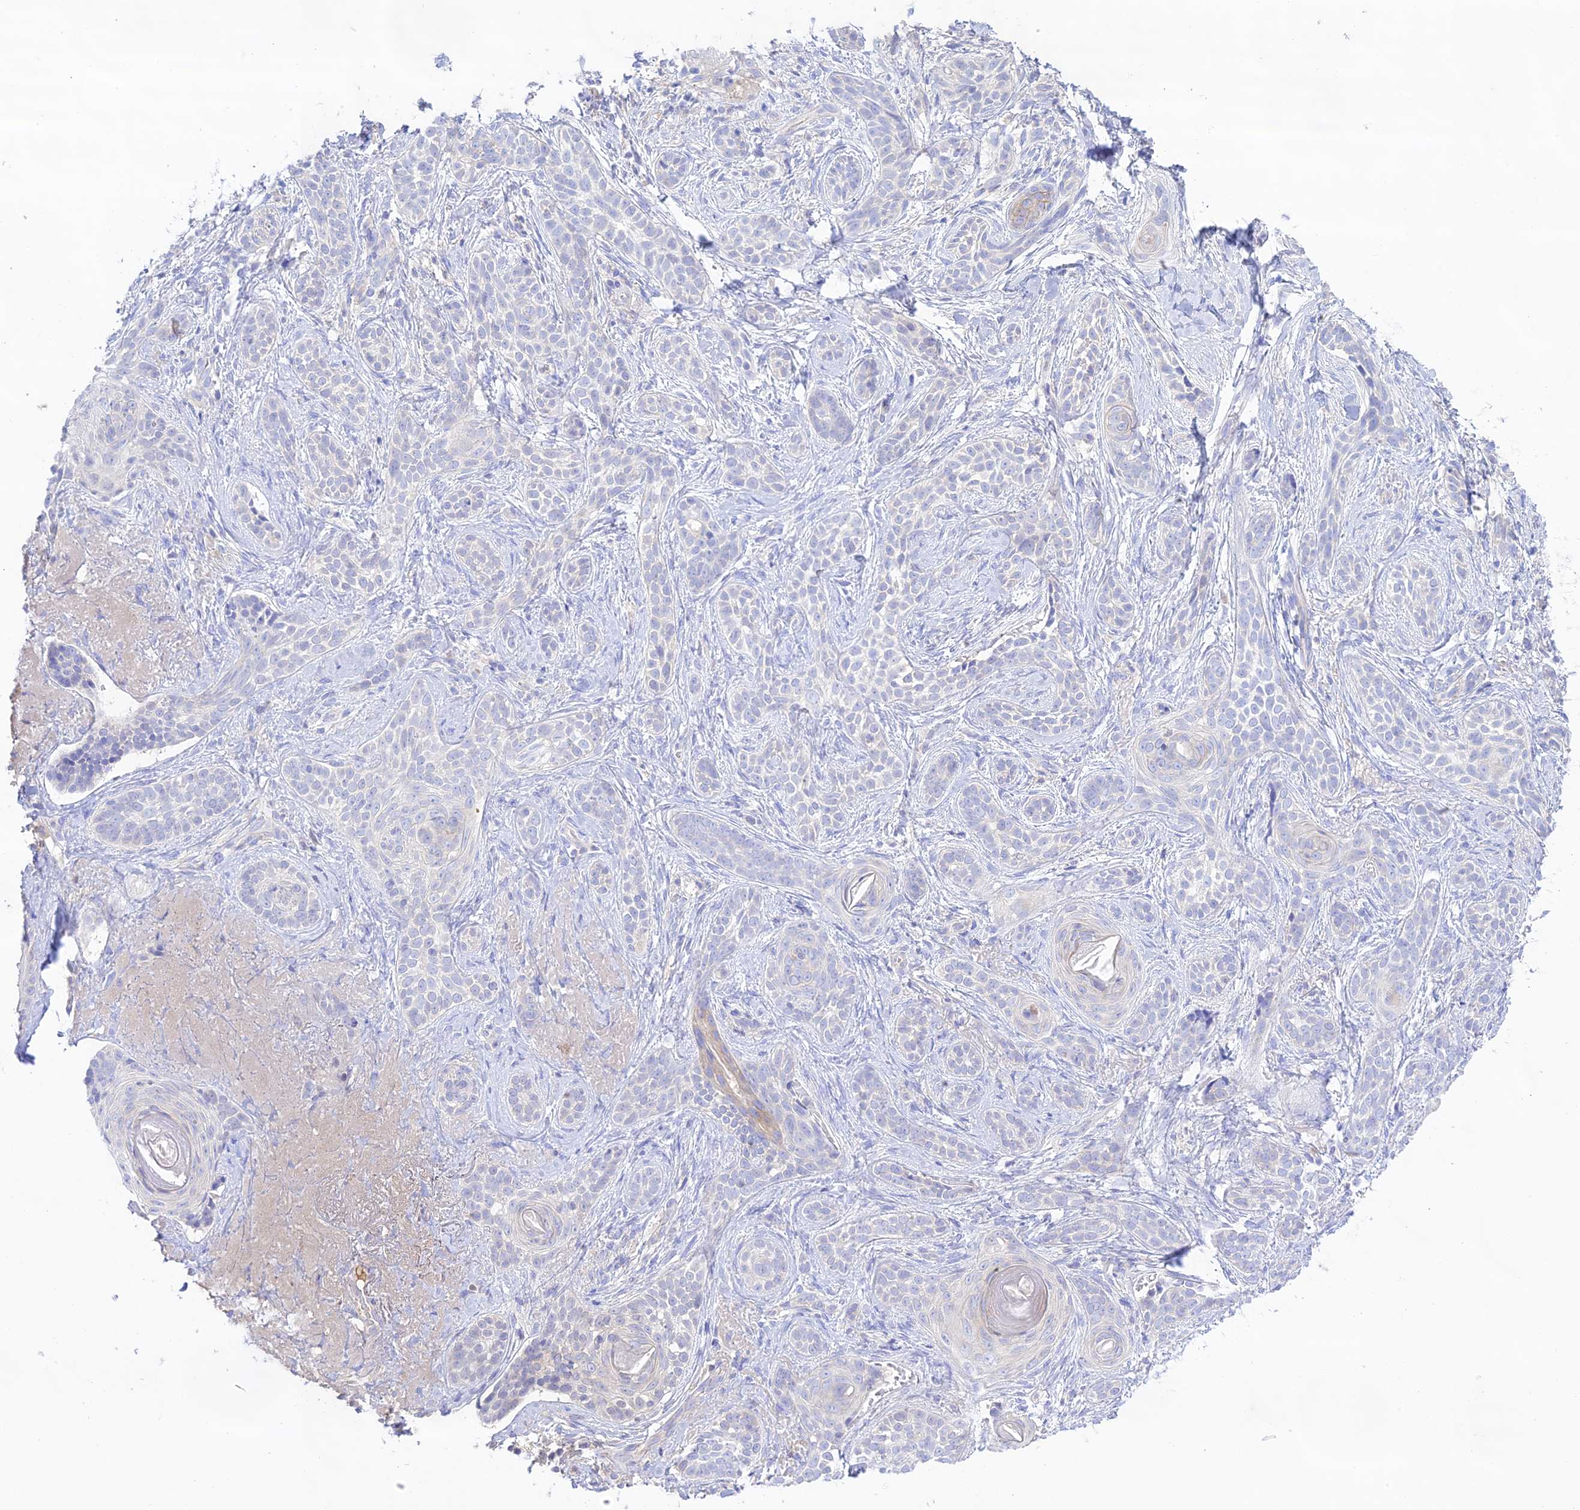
{"staining": {"intensity": "negative", "quantity": "none", "location": "none"}, "tissue": "skin cancer", "cell_type": "Tumor cells", "image_type": "cancer", "snomed": [{"axis": "morphology", "description": "Basal cell carcinoma"}, {"axis": "topography", "description": "Skin"}], "caption": "This is a image of IHC staining of basal cell carcinoma (skin), which shows no positivity in tumor cells.", "gene": "NLRP9", "patient": {"sex": "male", "age": 71}}